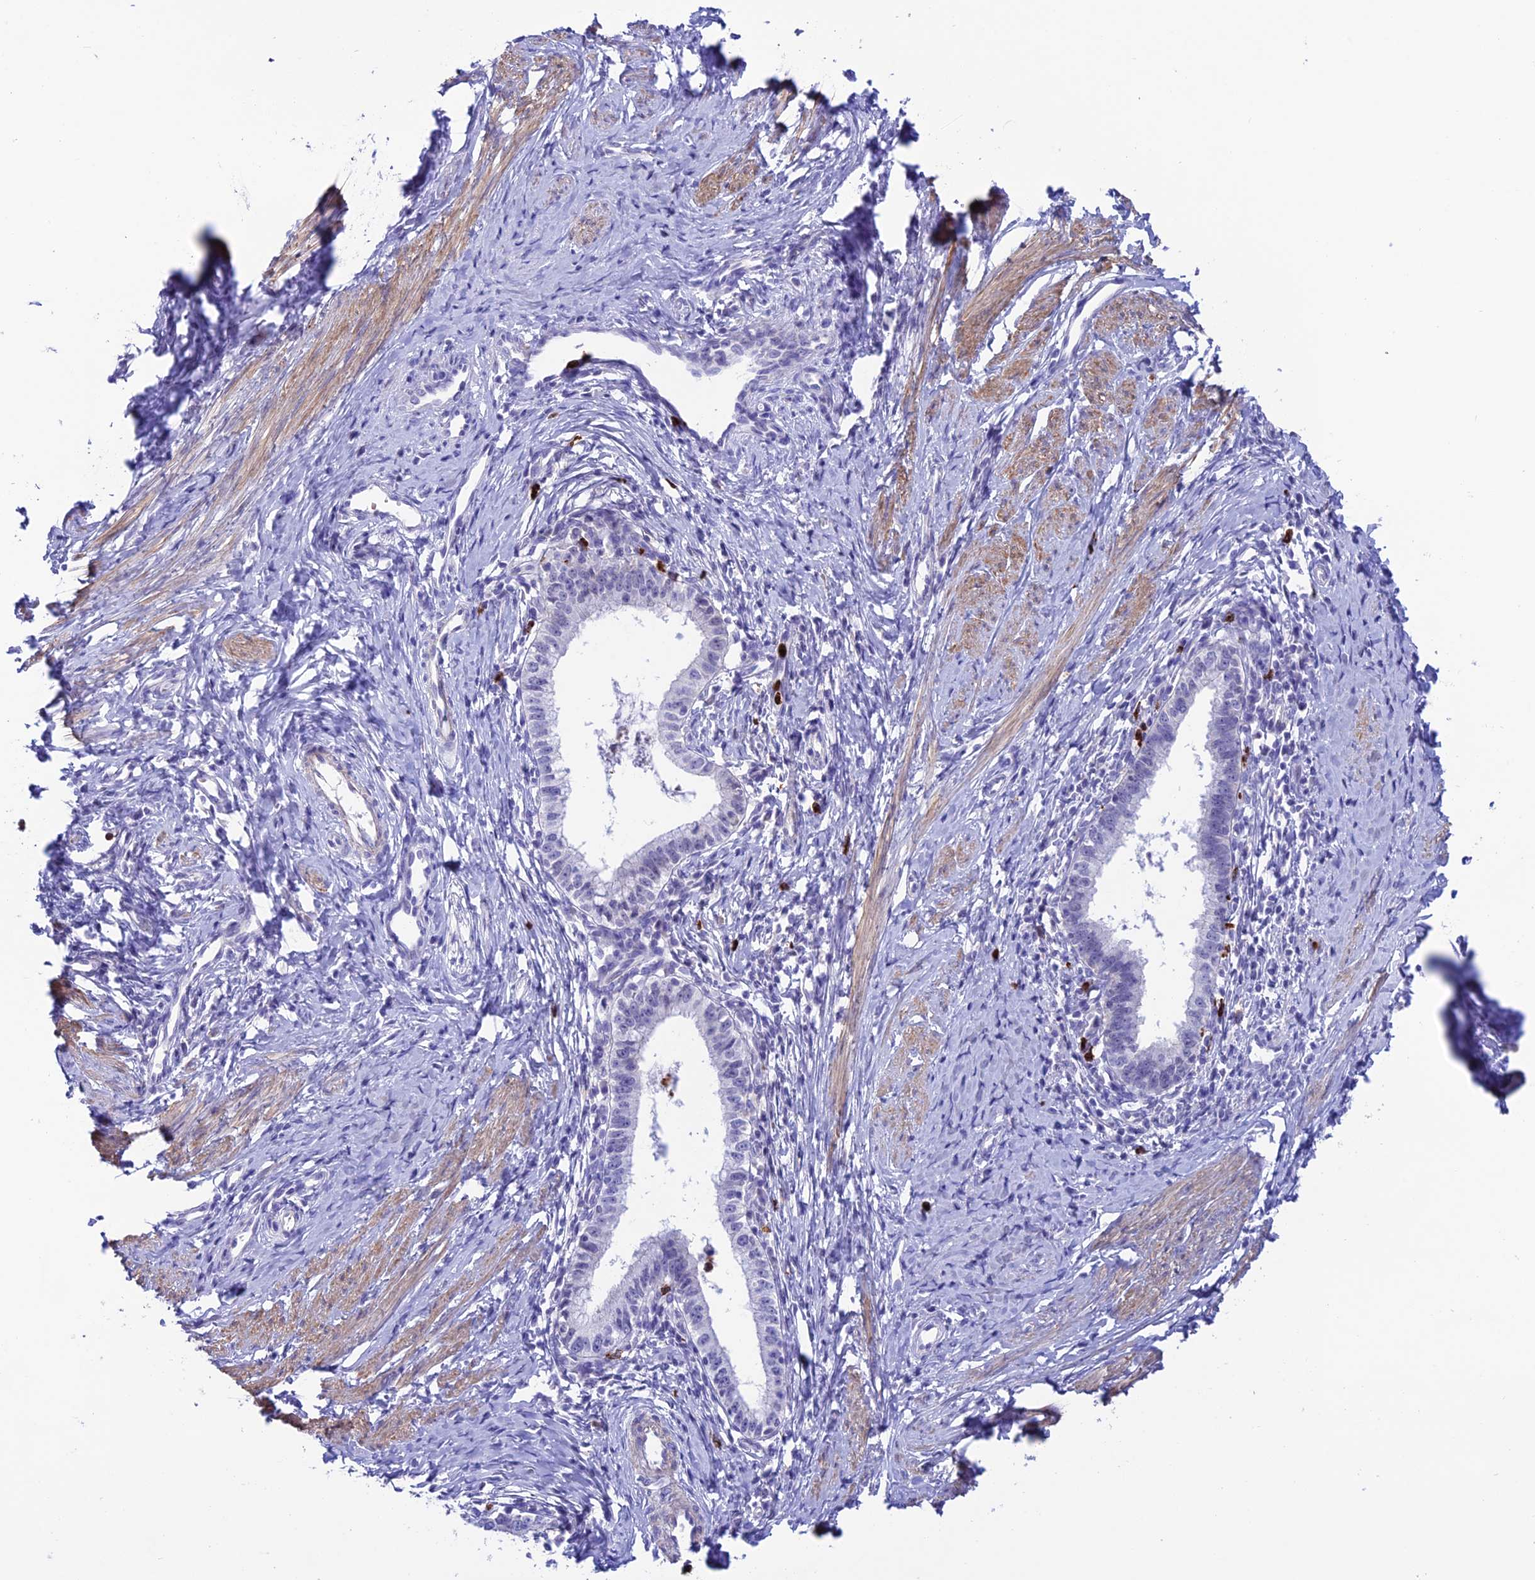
{"staining": {"intensity": "negative", "quantity": "none", "location": "none"}, "tissue": "cervical cancer", "cell_type": "Tumor cells", "image_type": "cancer", "snomed": [{"axis": "morphology", "description": "Adenocarcinoma, NOS"}, {"axis": "topography", "description": "Cervix"}], "caption": "The immunohistochemistry (IHC) photomicrograph has no significant staining in tumor cells of cervical cancer tissue. (Stains: DAB IHC with hematoxylin counter stain, Microscopy: brightfield microscopy at high magnification).", "gene": "COL6A6", "patient": {"sex": "female", "age": 36}}